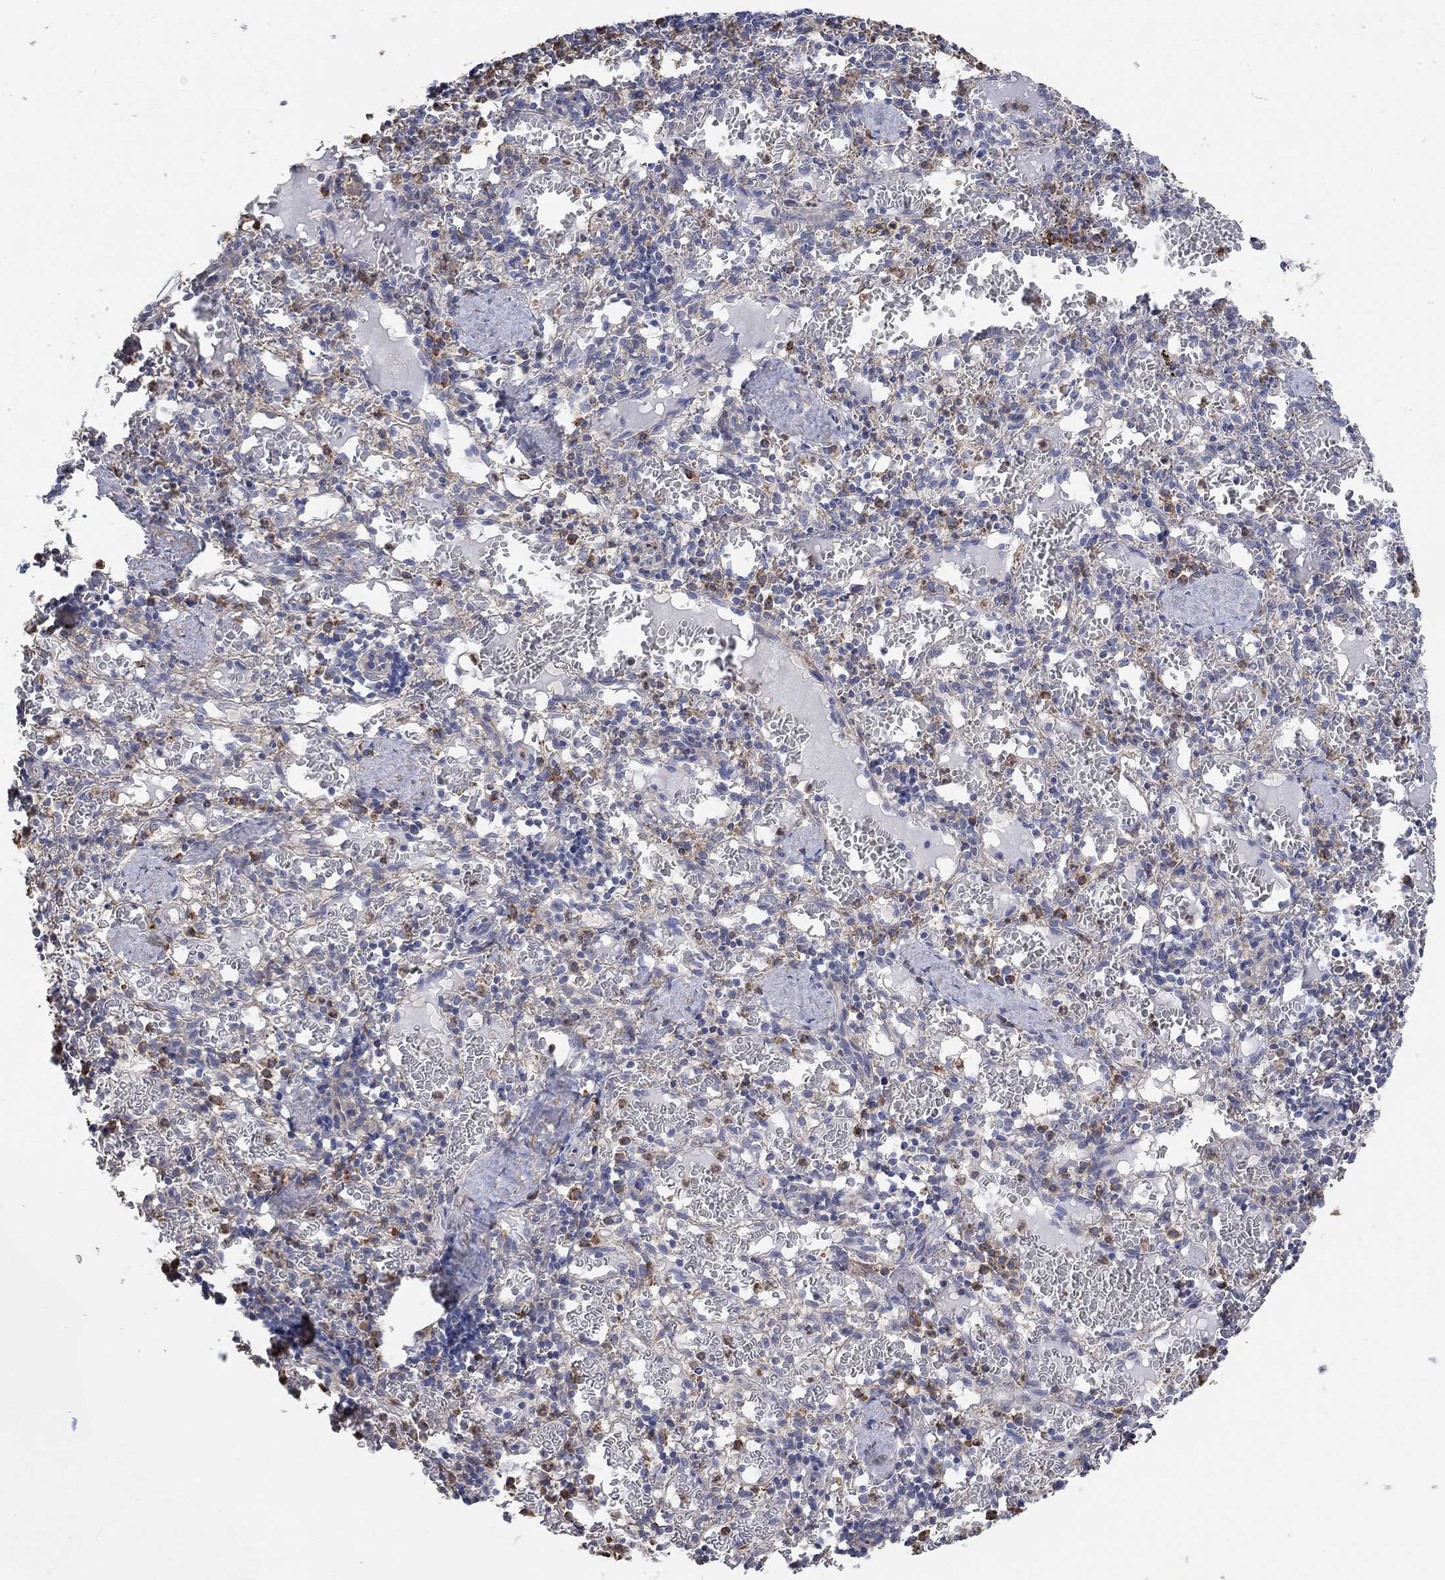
{"staining": {"intensity": "strong", "quantity": "<25%", "location": "cytoplasmic/membranous"}, "tissue": "spleen", "cell_type": "Cells in red pulp", "image_type": "normal", "snomed": [{"axis": "morphology", "description": "Normal tissue, NOS"}, {"axis": "topography", "description": "Spleen"}], "caption": "Immunohistochemical staining of normal spleen demonstrates medium levels of strong cytoplasmic/membranous positivity in about <25% of cells in red pulp.", "gene": "SYT16", "patient": {"sex": "male", "age": 11}}